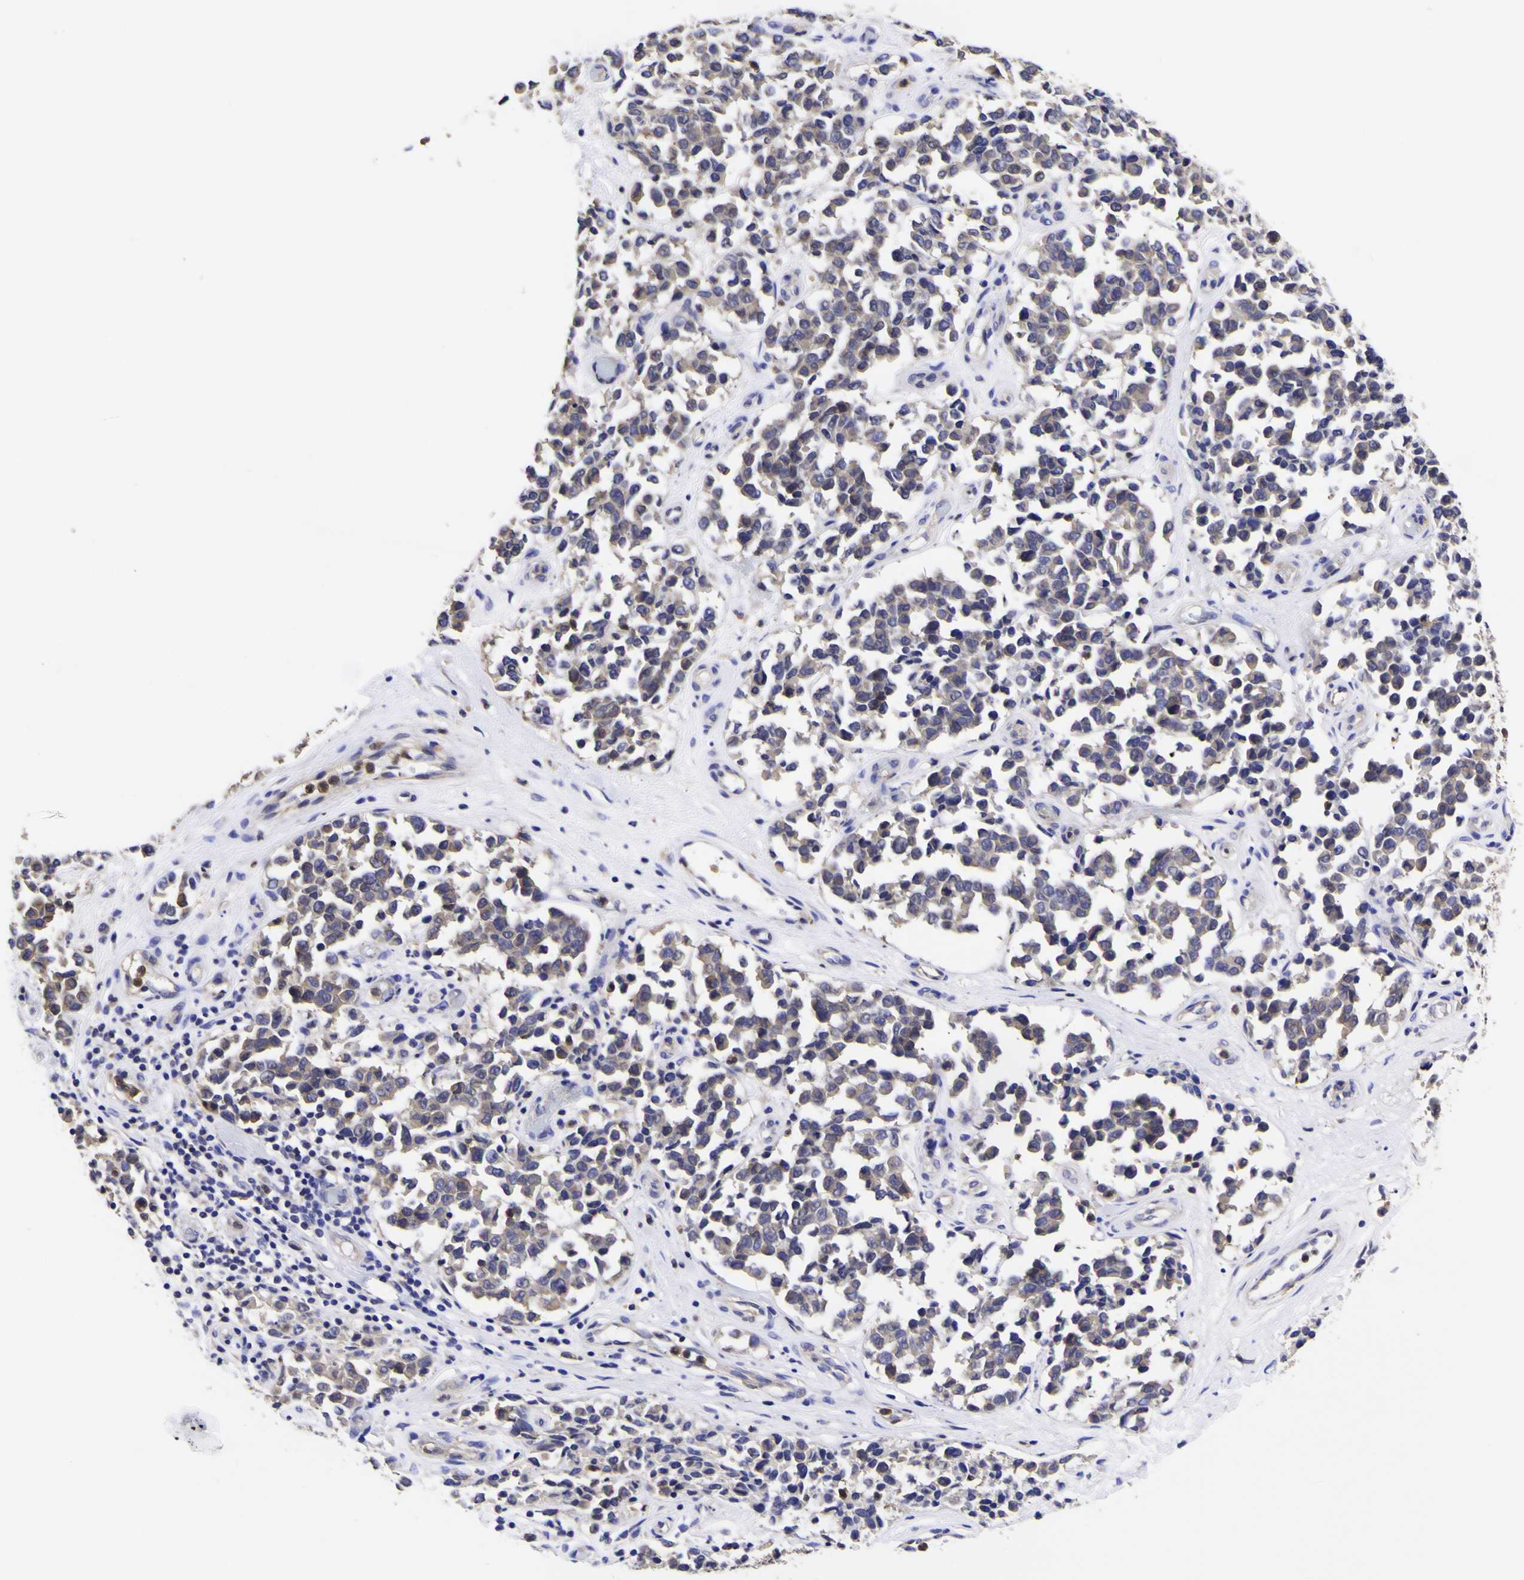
{"staining": {"intensity": "weak", "quantity": ">75%", "location": "cytoplasmic/membranous"}, "tissue": "melanoma", "cell_type": "Tumor cells", "image_type": "cancer", "snomed": [{"axis": "morphology", "description": "Malignant melanoma, NOS"}, {"axis": "topography", "description": "Skin"}], "caption": "DAB (3,3'-diaminobenzidine) immunohistochemical staining of human malignant melanoma exhibits weak cytoplasmic/membranous protein expression in approximately >75% of tumor cells.", "gene": "MAPK14", "patient": {"sex": "female", "age": 64}}